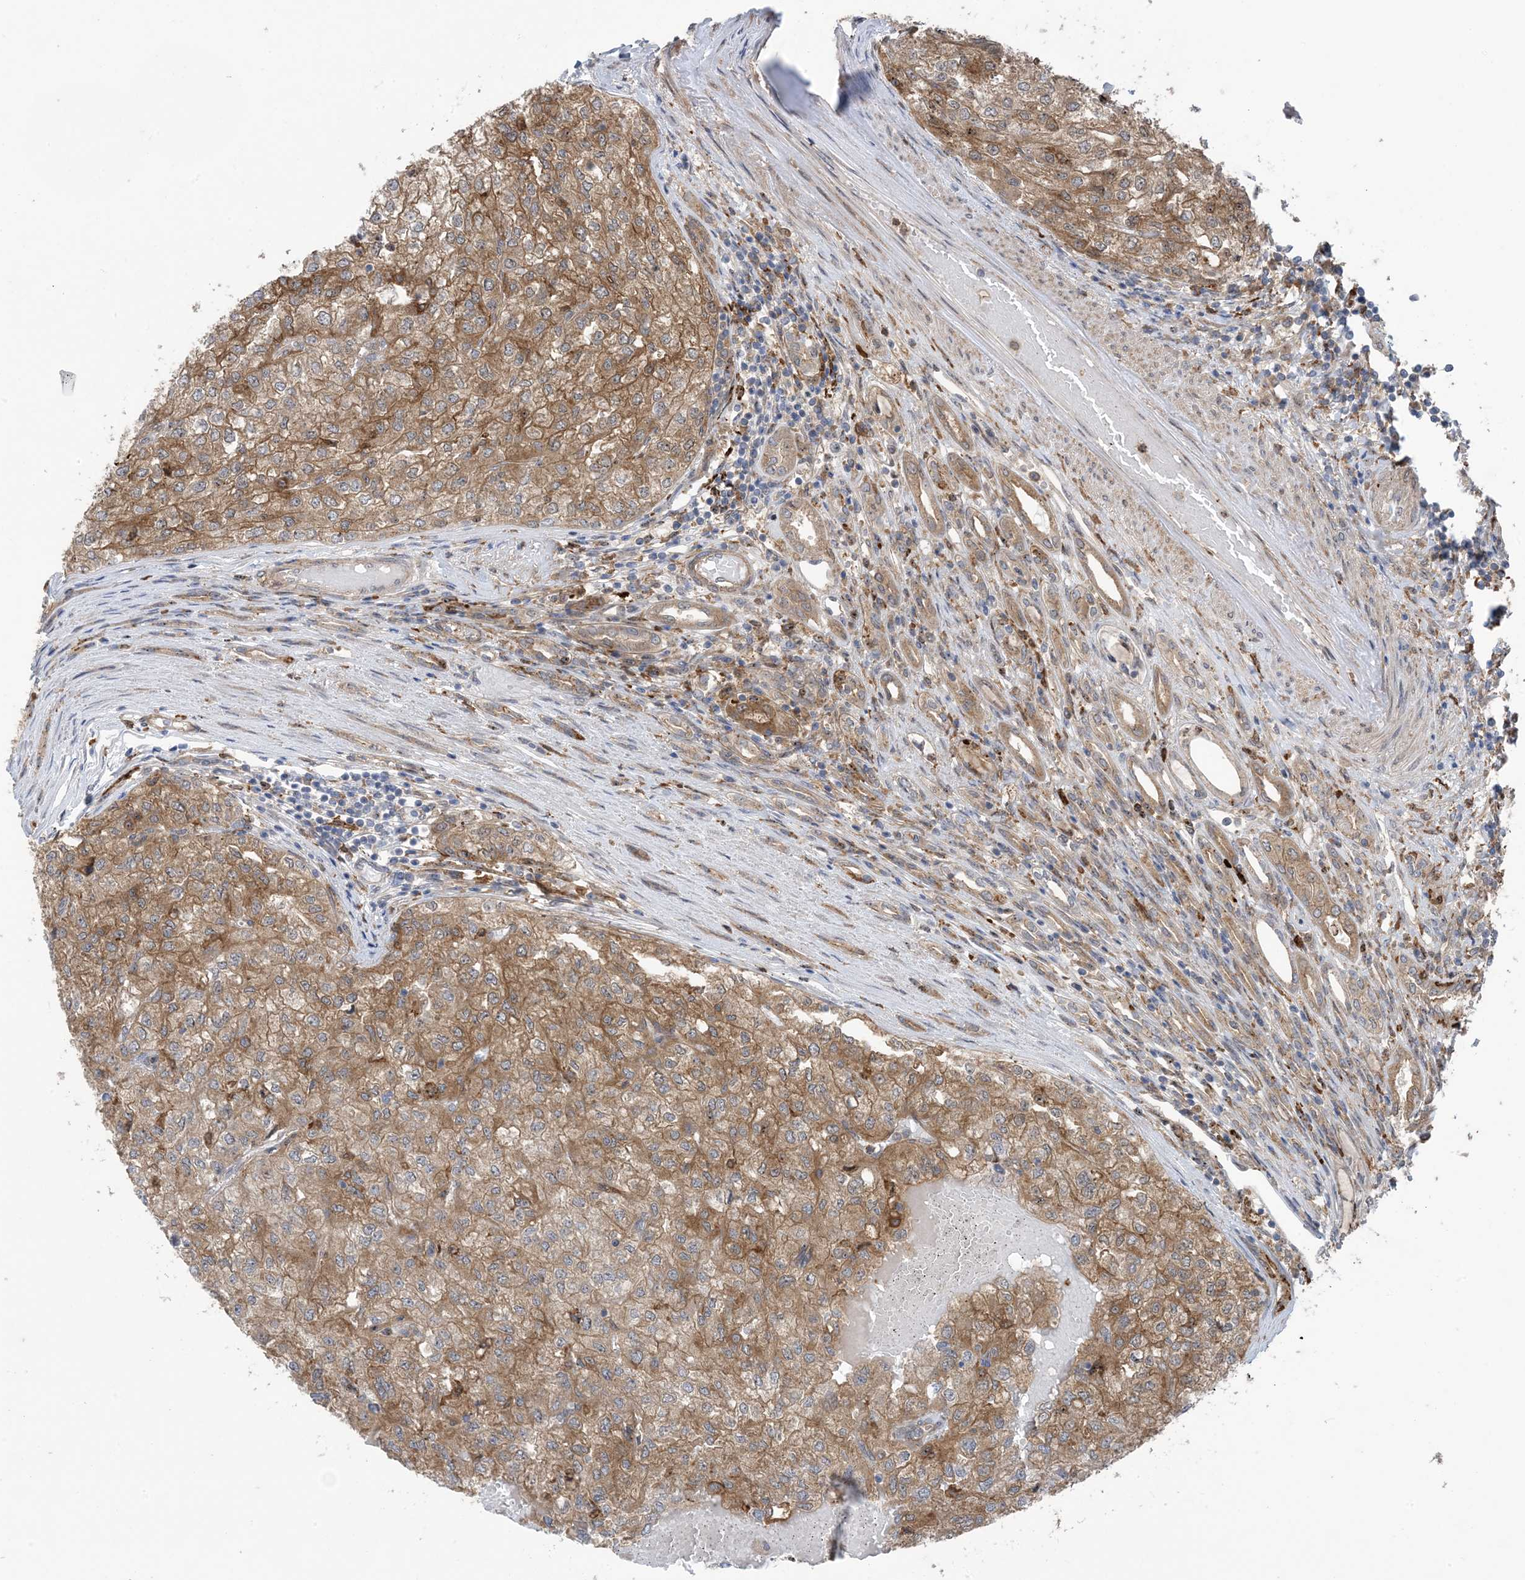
{"staining": {"intensity": "moderate", "quantity": ">75%", "location": "cytoplasmic/membranous"}, "tissue": "renal cancer", "cell_type": "Tumor cells", "image_type": "cancer", "snomed": [{"axis": "morphology", "description": "Adenocarcinoma, NOS"}, {"axis": "topography", "description": "Kidney"}], "caption": "Human renal adenocarcinoma stained for a protein (brown) shows moderate cytoplasmic/membranous positive positivity in about >75% of tumor cells.", "gene": "HS1BP3", "patient": {"sex": "female", "age": 54}}